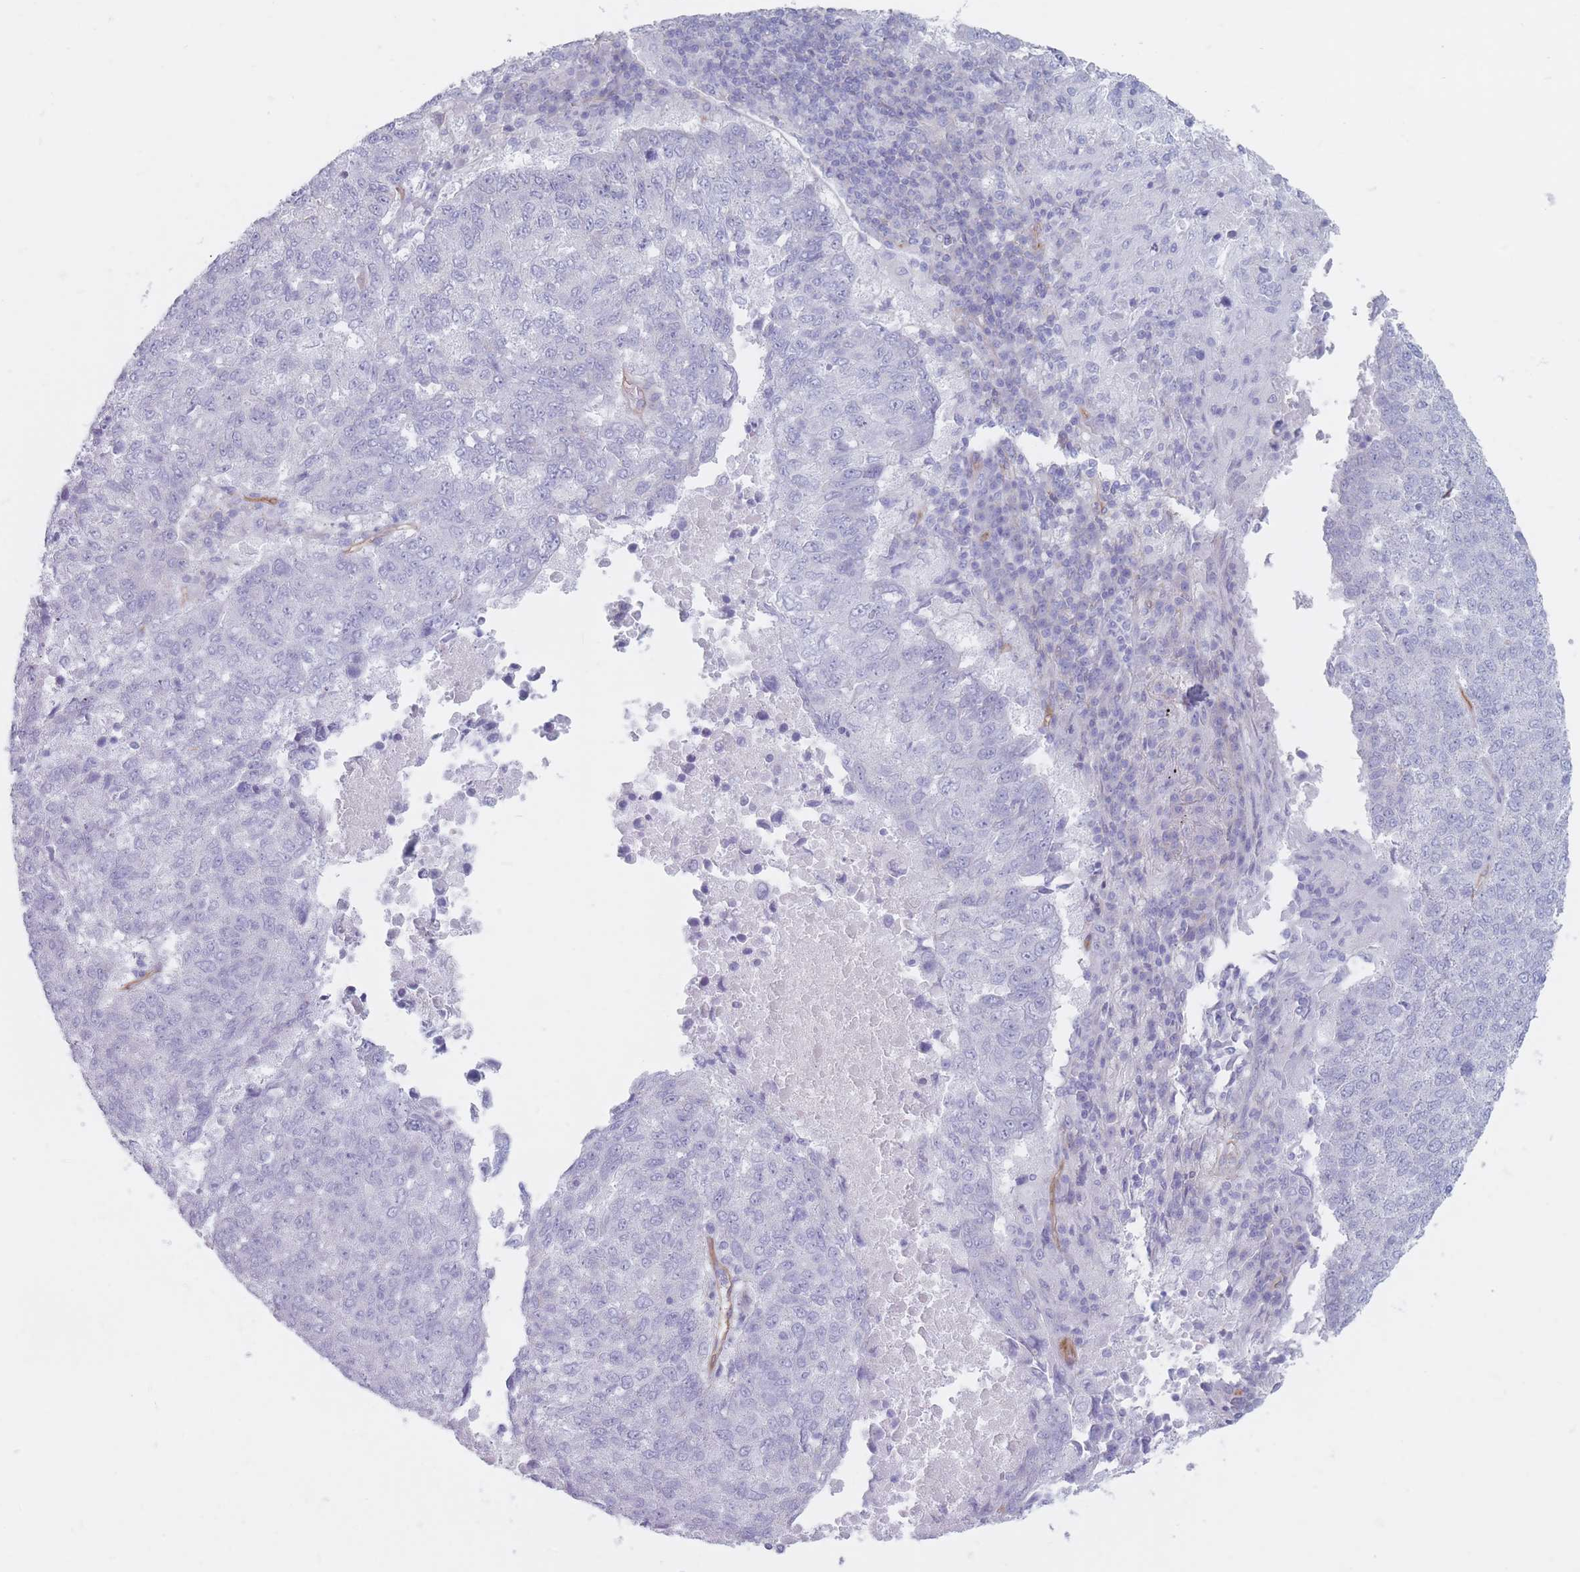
{"staining": {"intensity": "negative", "quantity": "none", "location": "none"}, "tissue": "lung cancer", "cell_type": "Tumor cells", "image_type": "cancer", "snomed": [{"axis": "morphology", "description": "Squamous cell carcinoma, NOS"}, {"axis": "topography", "description": "Lung"}], "caption": "Photomicrograph shows no significant protein staining in tumor cells of lung cancer.", "gene": "PLPP1", "patient": {"sex": "male", "age": 73}}